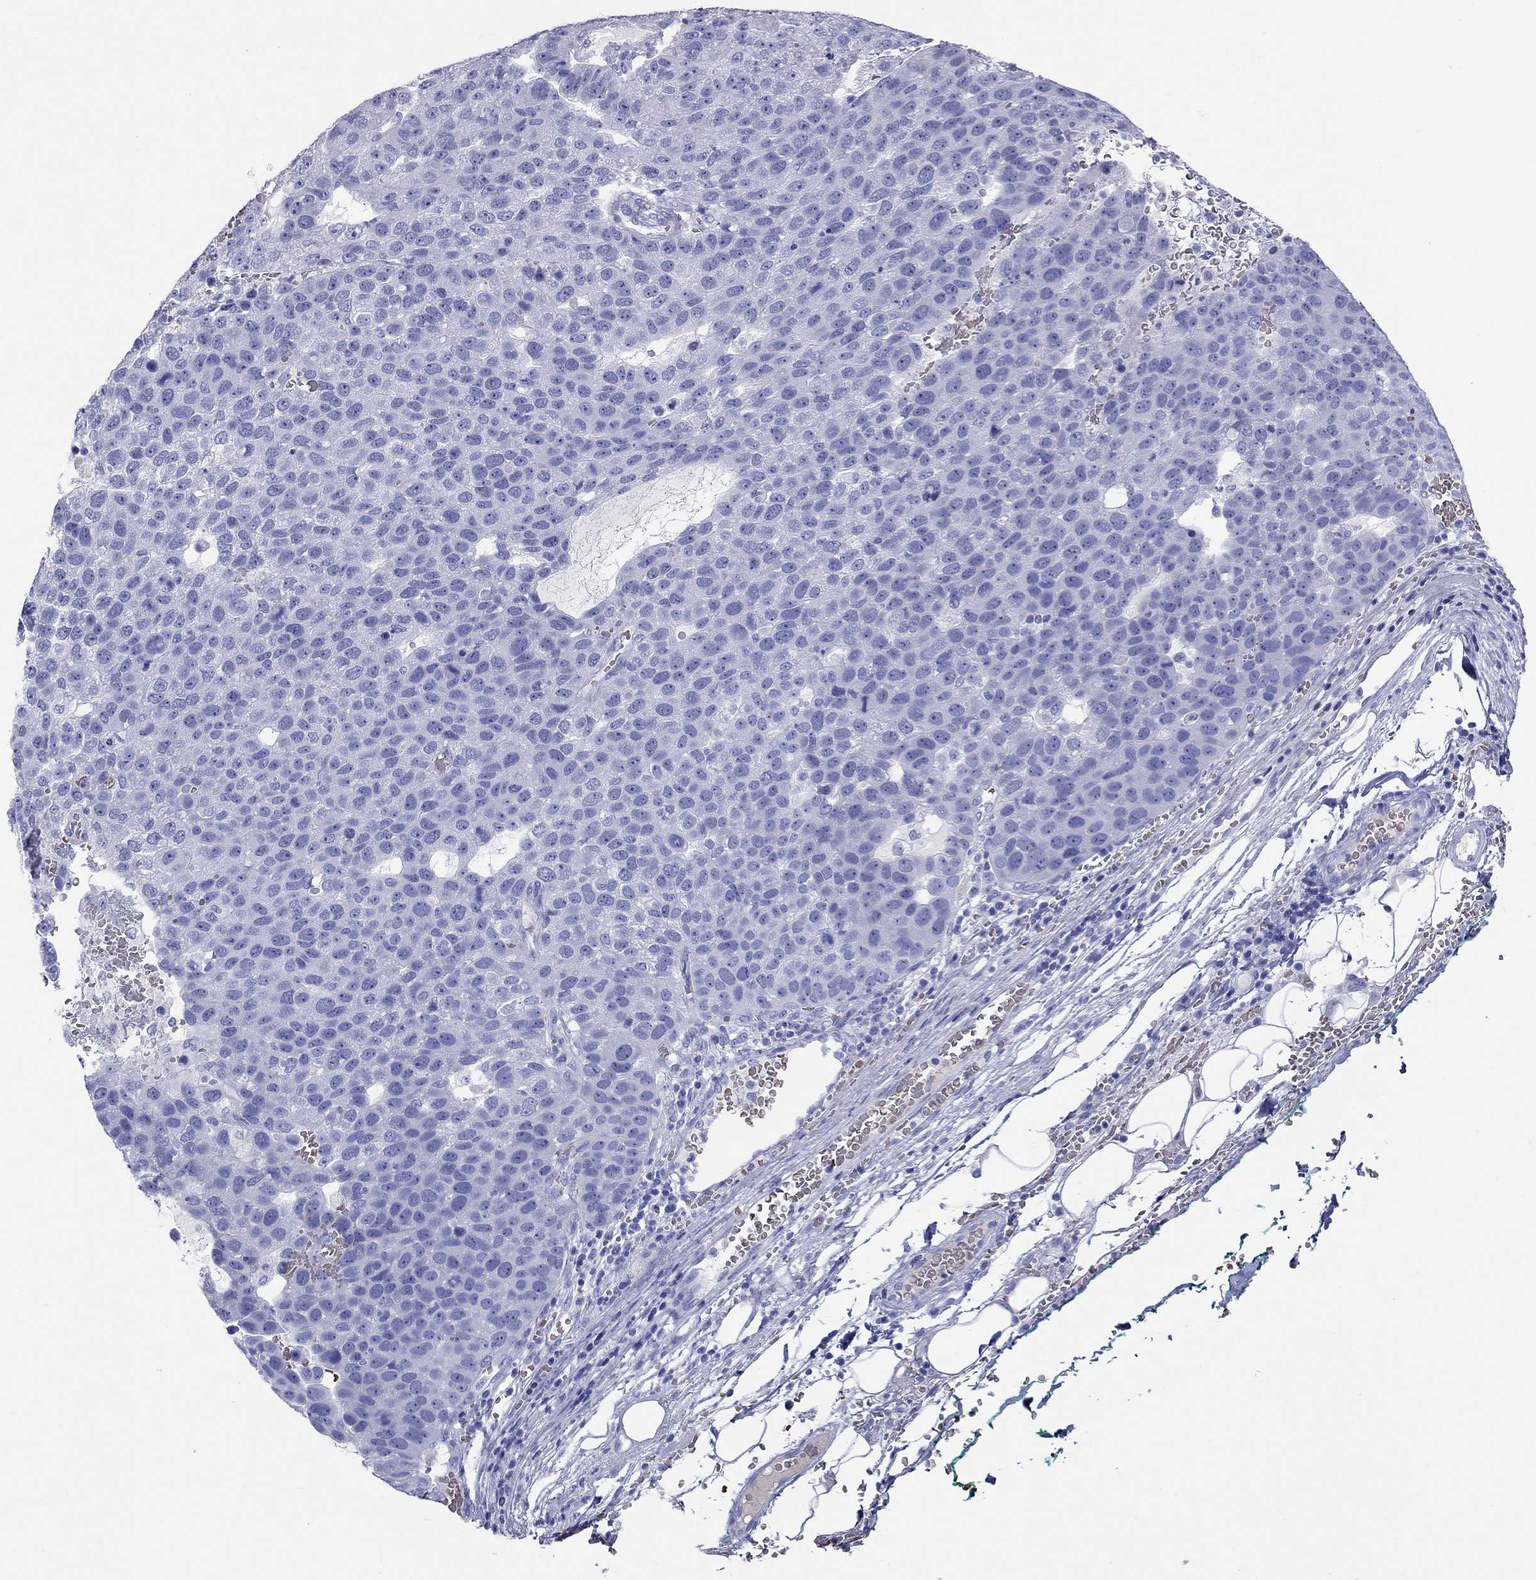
{"staining": {"intensity": "negative", "quantity": "none", "location": "none"}, "tissue": "pancreatic cancer", "cell_type": "Tumor cells", "image_type": "cancer", "snomed": [{"axis": "morphology", "description": "Adenocarcinoma, NOS"}, {"axis": "topography", "description": "Pancreas"}], "caption": "High power microscopy photomicrograph of an IHC photomicrograph of pancreatic cancer (adenocarcinoma), revealing no significant positivity in tumor cells.", "gene": "PTPRN", "patient": {"sex": "female", "age": 61}}